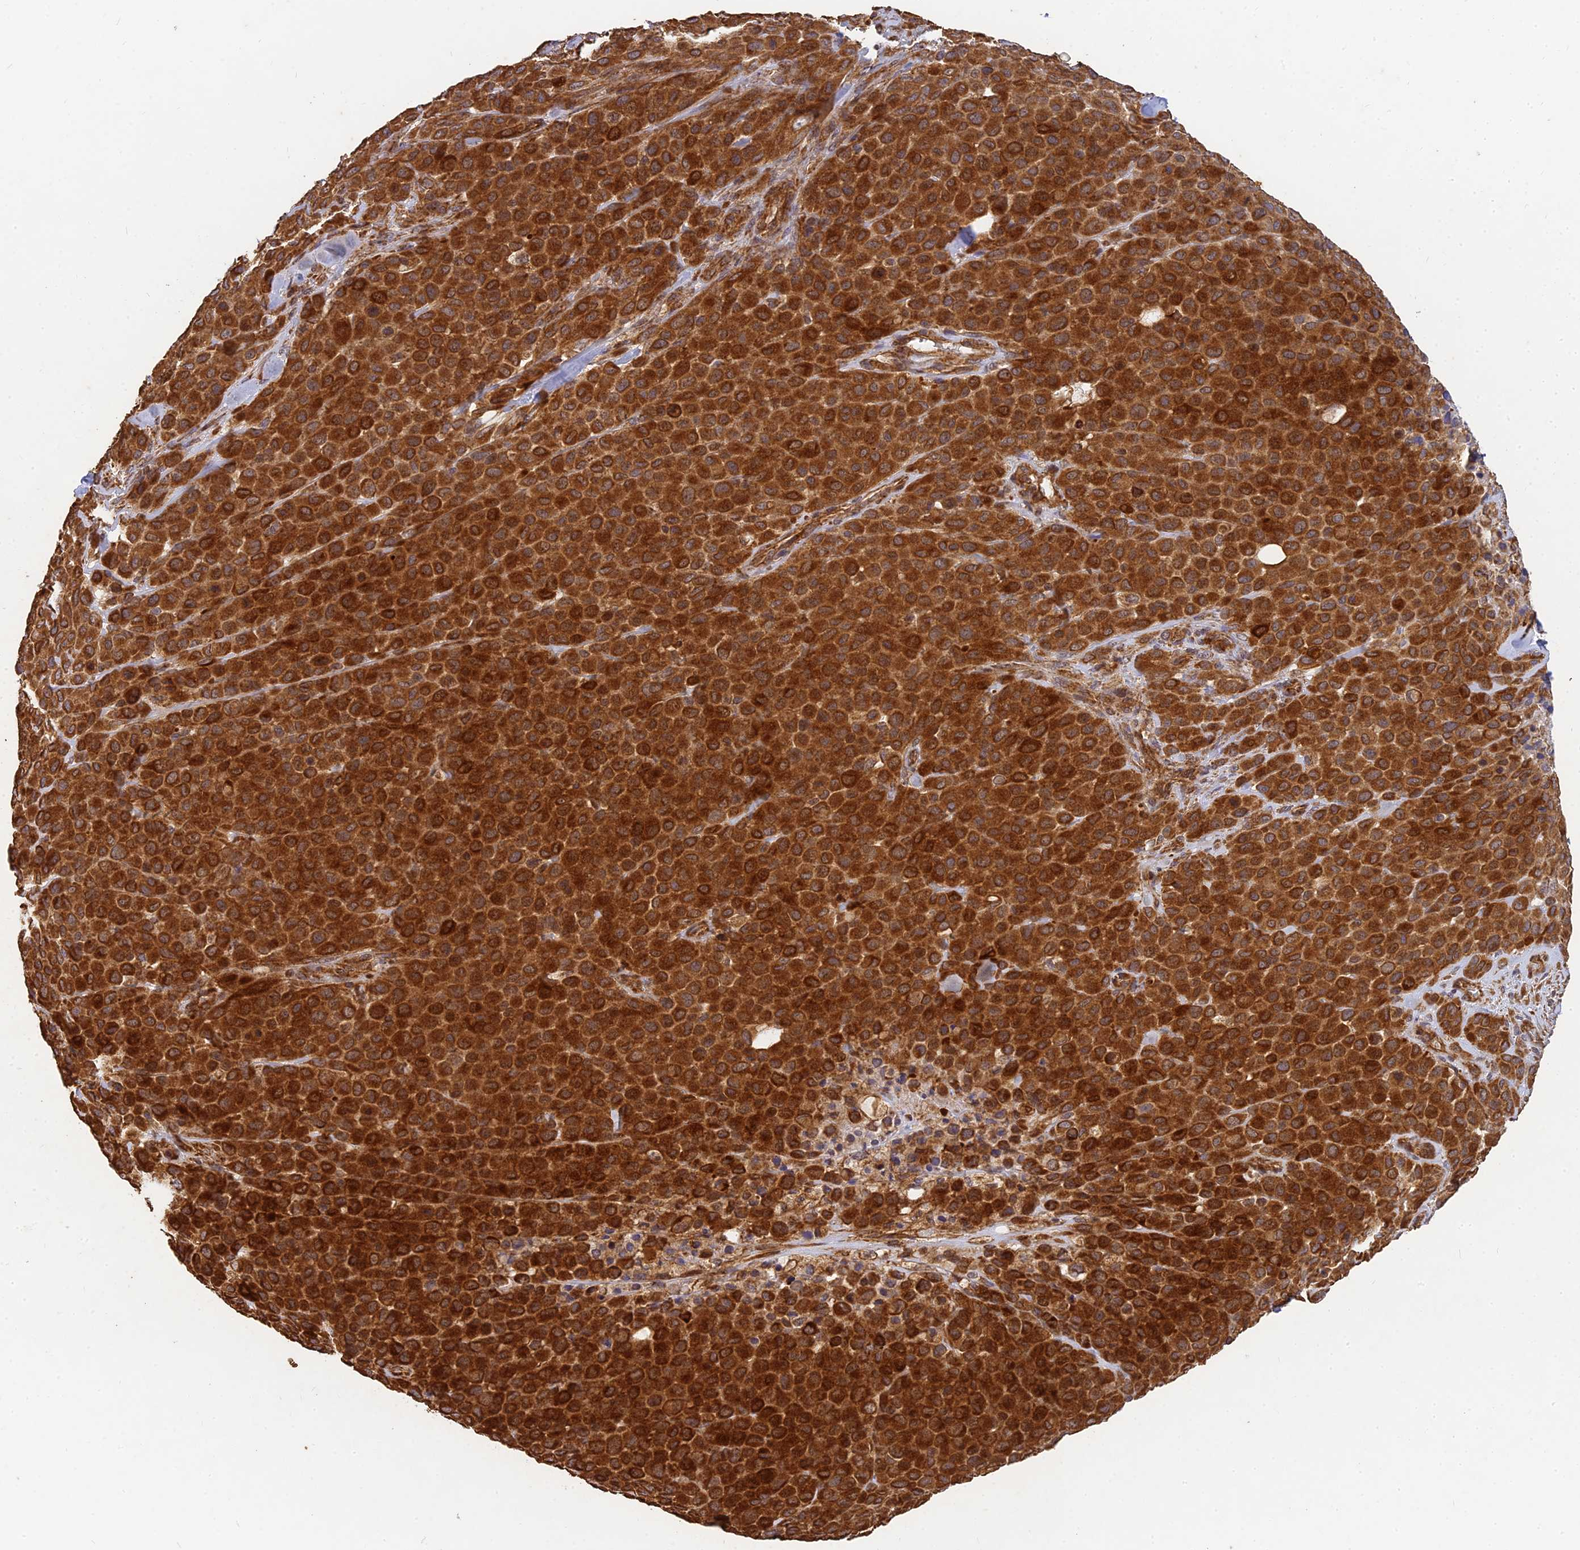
{"staining": {"intensity": "strong", "quantity": ">75%", "location": "cytoplasmic/membranous"}, "tissue": "melanoma", "cell_type": "Tumor cells", "image_type": "cancer", "snomed": [{"axis": "morphology", "description": "Malignant melanoma, Metastatic site"}, {"axis": "topography", "description": "Skin"}], "caption": "Protein analysis of melanoma tissue exhibits strong cytoplasmic/membranous expression in approximately >75% of tumor cells.", "gene": "DSTYK", "patient": {"sex": "female", "age": 81}}